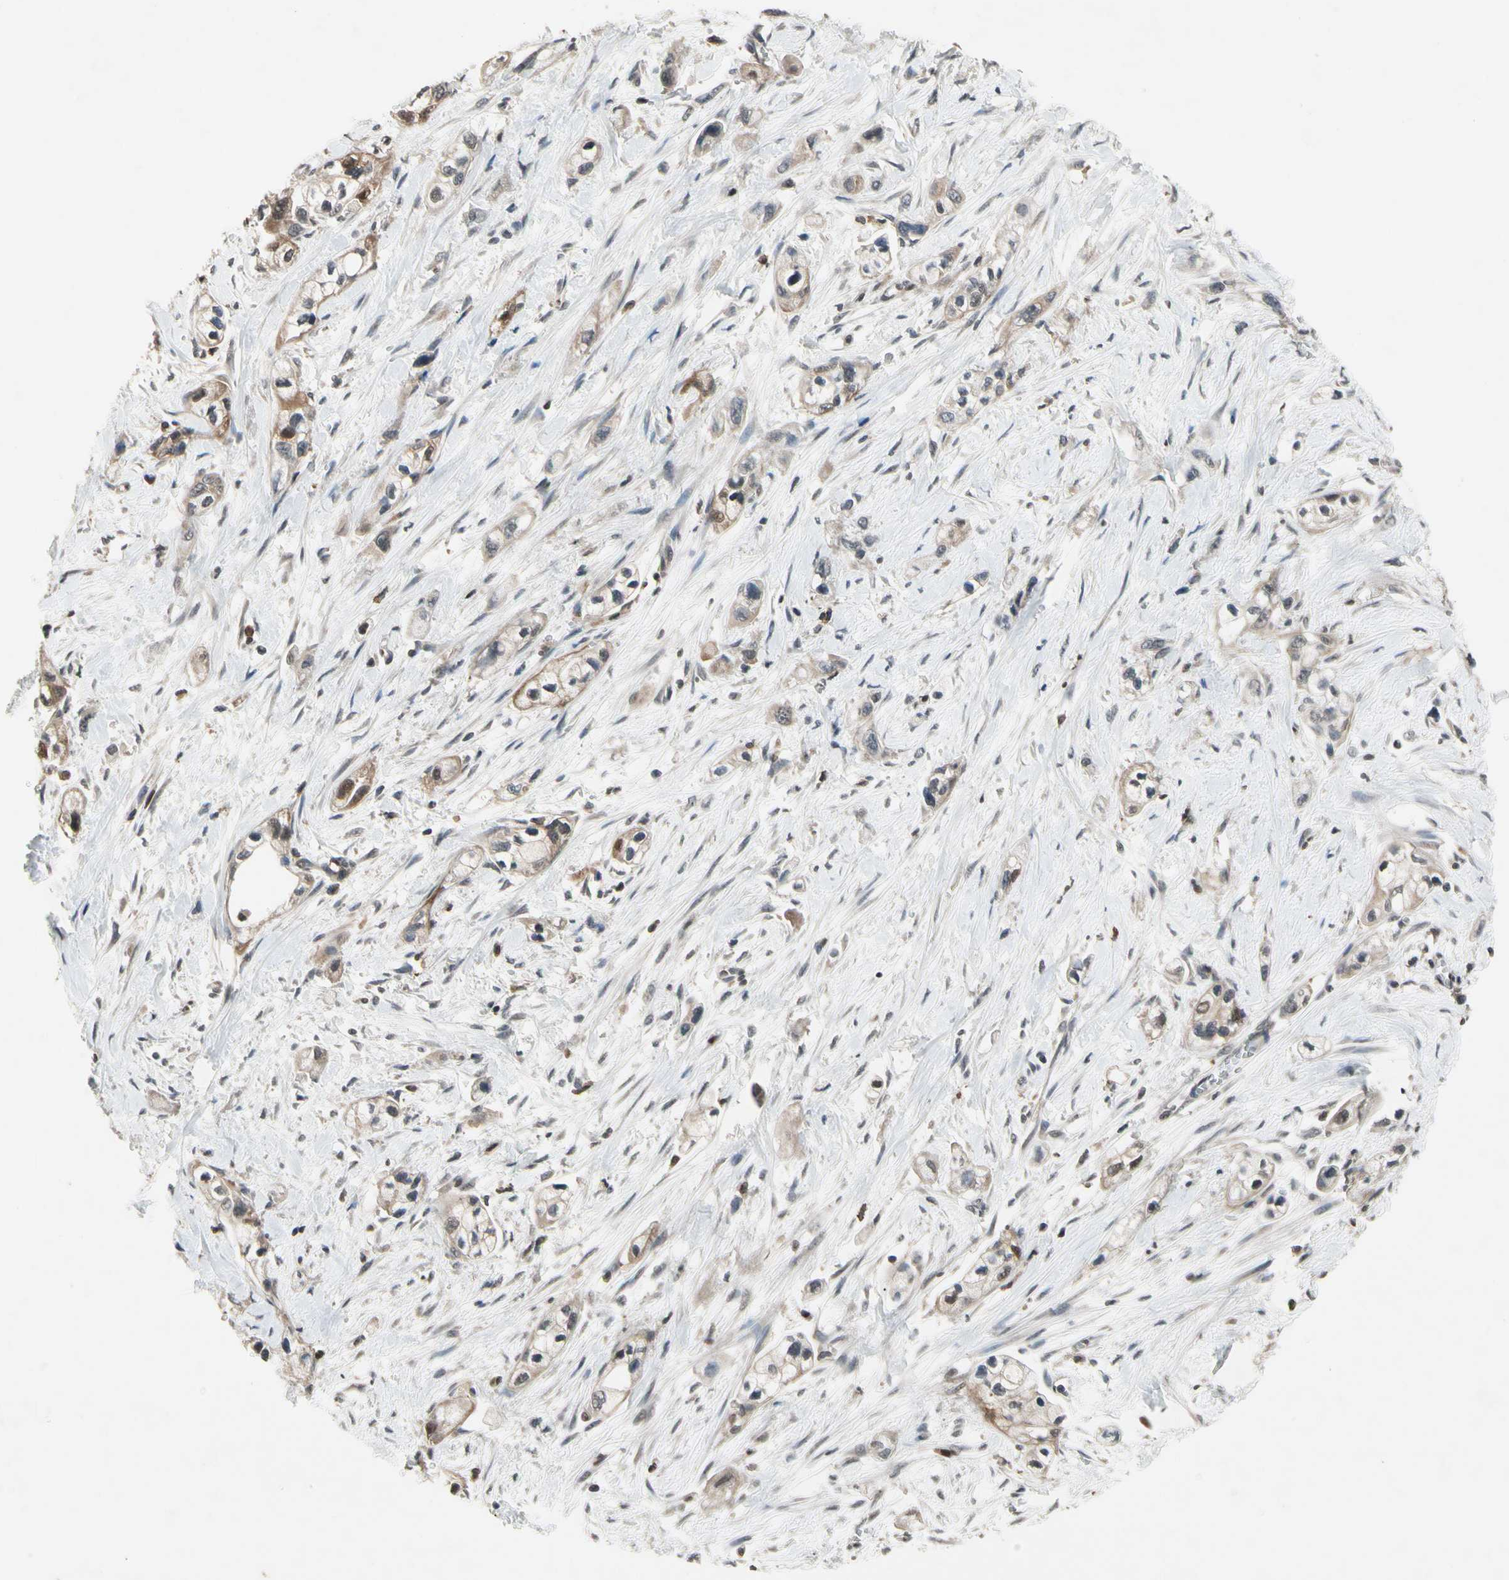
{"staining": {"intensity": "moderate", "quantity": ">75%", "location": "cytoplasmic/membranous"}, "tissue": "pancreatic cancer", "cell_type": "Tumor cells", "image_type": "cancer", "snomed": [{"axis": "morphology", "description": "Adenocarcinoma, NOS"}, {"axis": "topography", "description": "Pancreas"}], "caption": "Immunohistochemistry (IHC) (DAB (3,3'-diaminobenzidine)) staining of human pancreatic adenocarcinoma demonstrates moderate cytoplasmic/membranous protein positivity in about >75% of tumor cells.", "gene": "GCLC", "patient": {"sex": "male", "age": 74}}